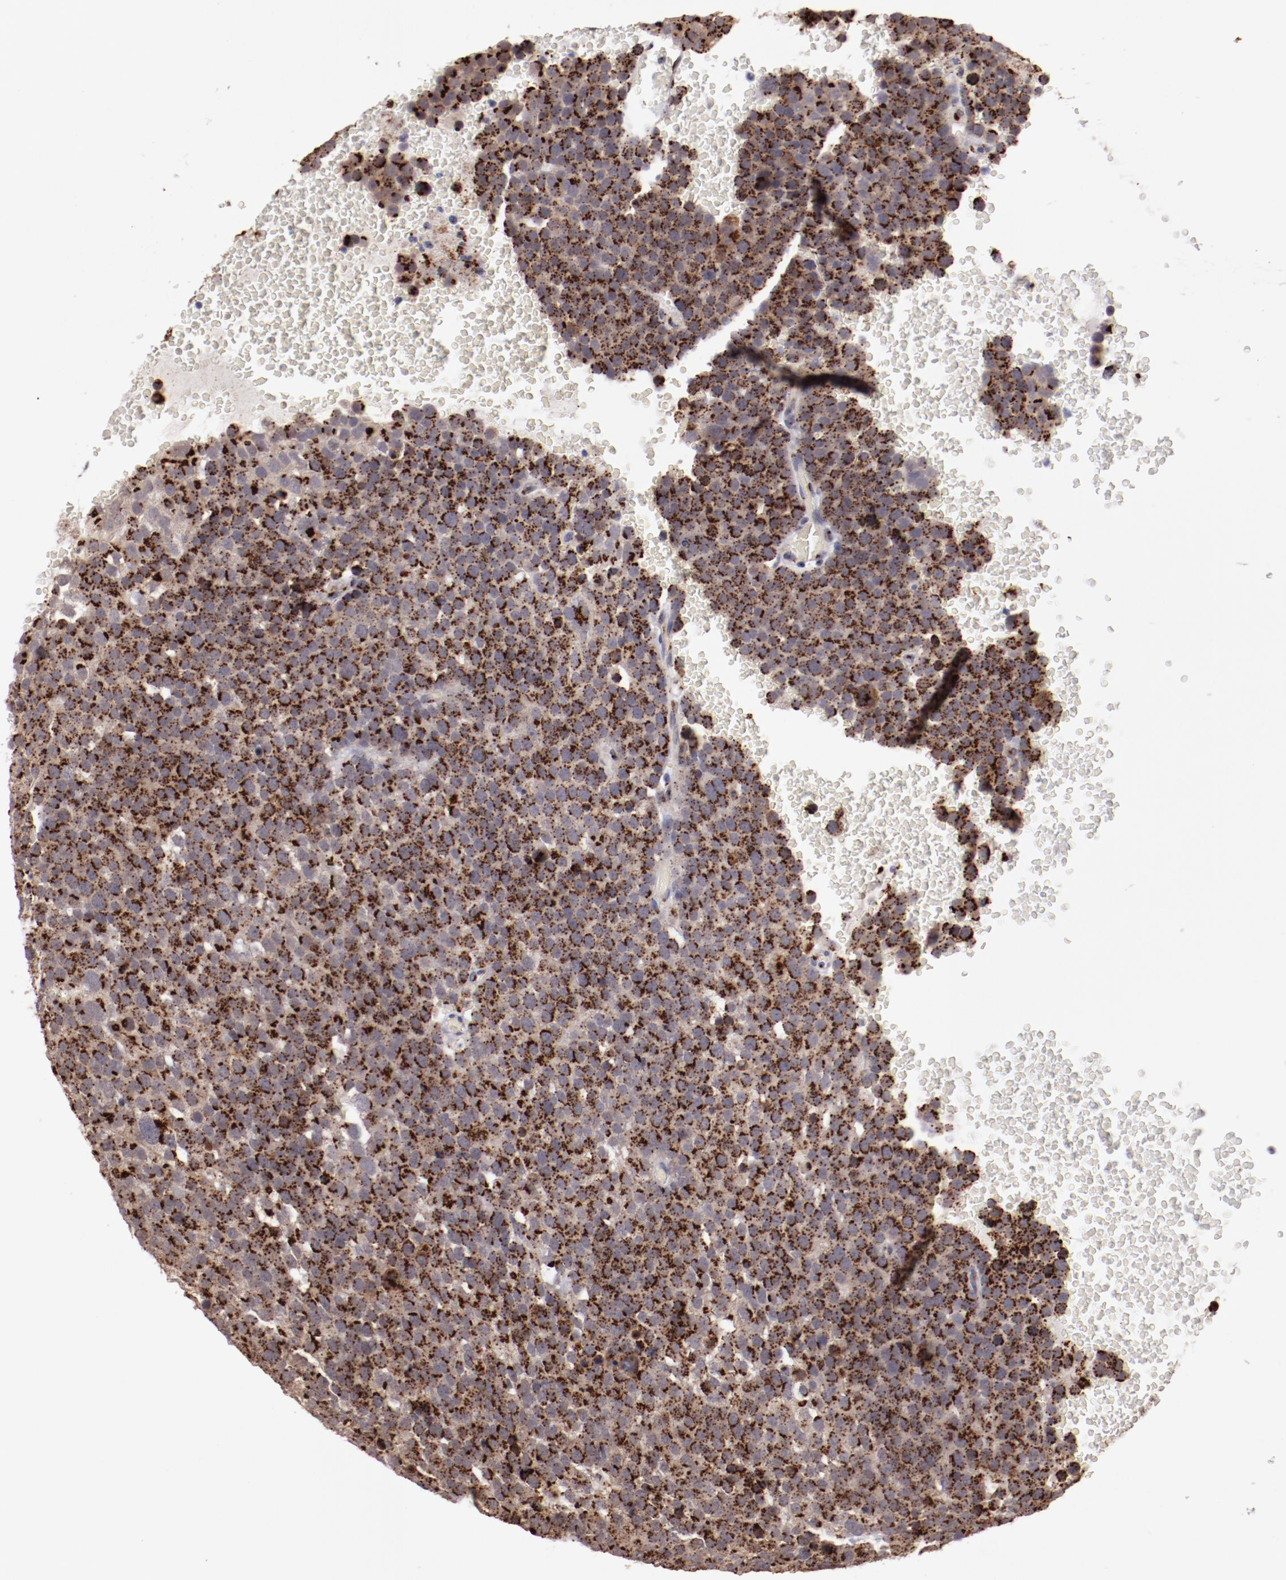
{"staining": {"intensity": "strong", "quantity": ">75%", "location": "cytoplasmic/membranous"}, "tissue": "testis cancer", "cell_type": "Tumor cells", "image_type": "cancer", "snomed": [{"axis": "morphology", "description": "Seminoma, NOS"}, {"axis": "topography", "description": "Testis"}], "caption": "A micrograph of seminoma (testis) stained for a protein reveals strong cytoplasmic/membranous brown staining in tumor cells.", "gene": "GOLIM4", "patient": {"sex": "male", "age": 71}}